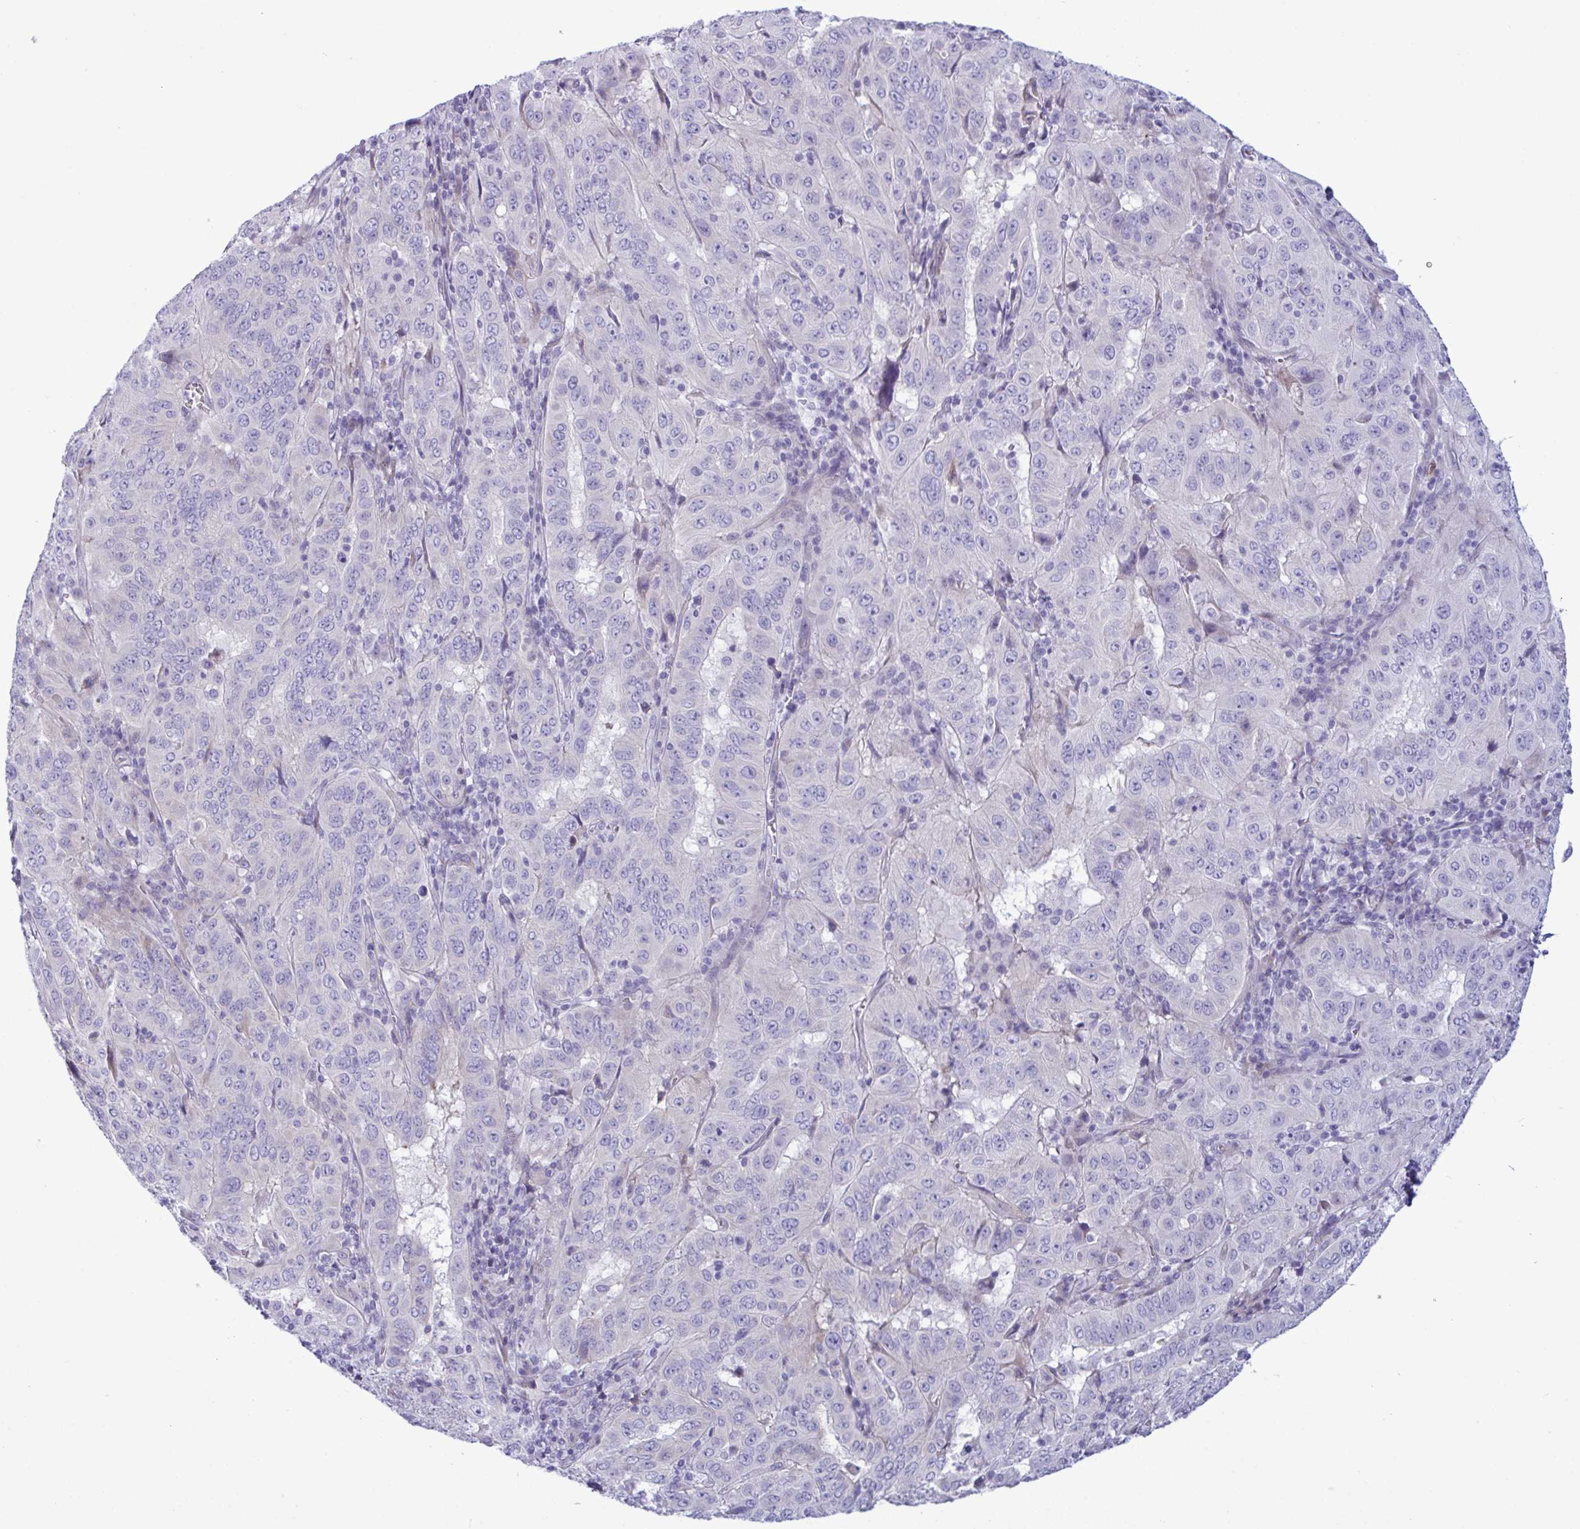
{"staining": {"intensity": "negative", "quantity": "none", "location": "none"}, "tissue": "pancreatic cancer", "cell_type": "Tumor cells", "image_type": "cancer", "snomed": [{"axis": "morphology", "description": "Adenocarcinoma, NOS"}, {"axis": "topography", "description": "Pancreas"}], "caption": "Histopathology image shows no protein expression in tumor cells of pancreatic adenocarcinoma tissue.", "gene": "ZNF684", "patient": {"sex": "male", "age": 63}}